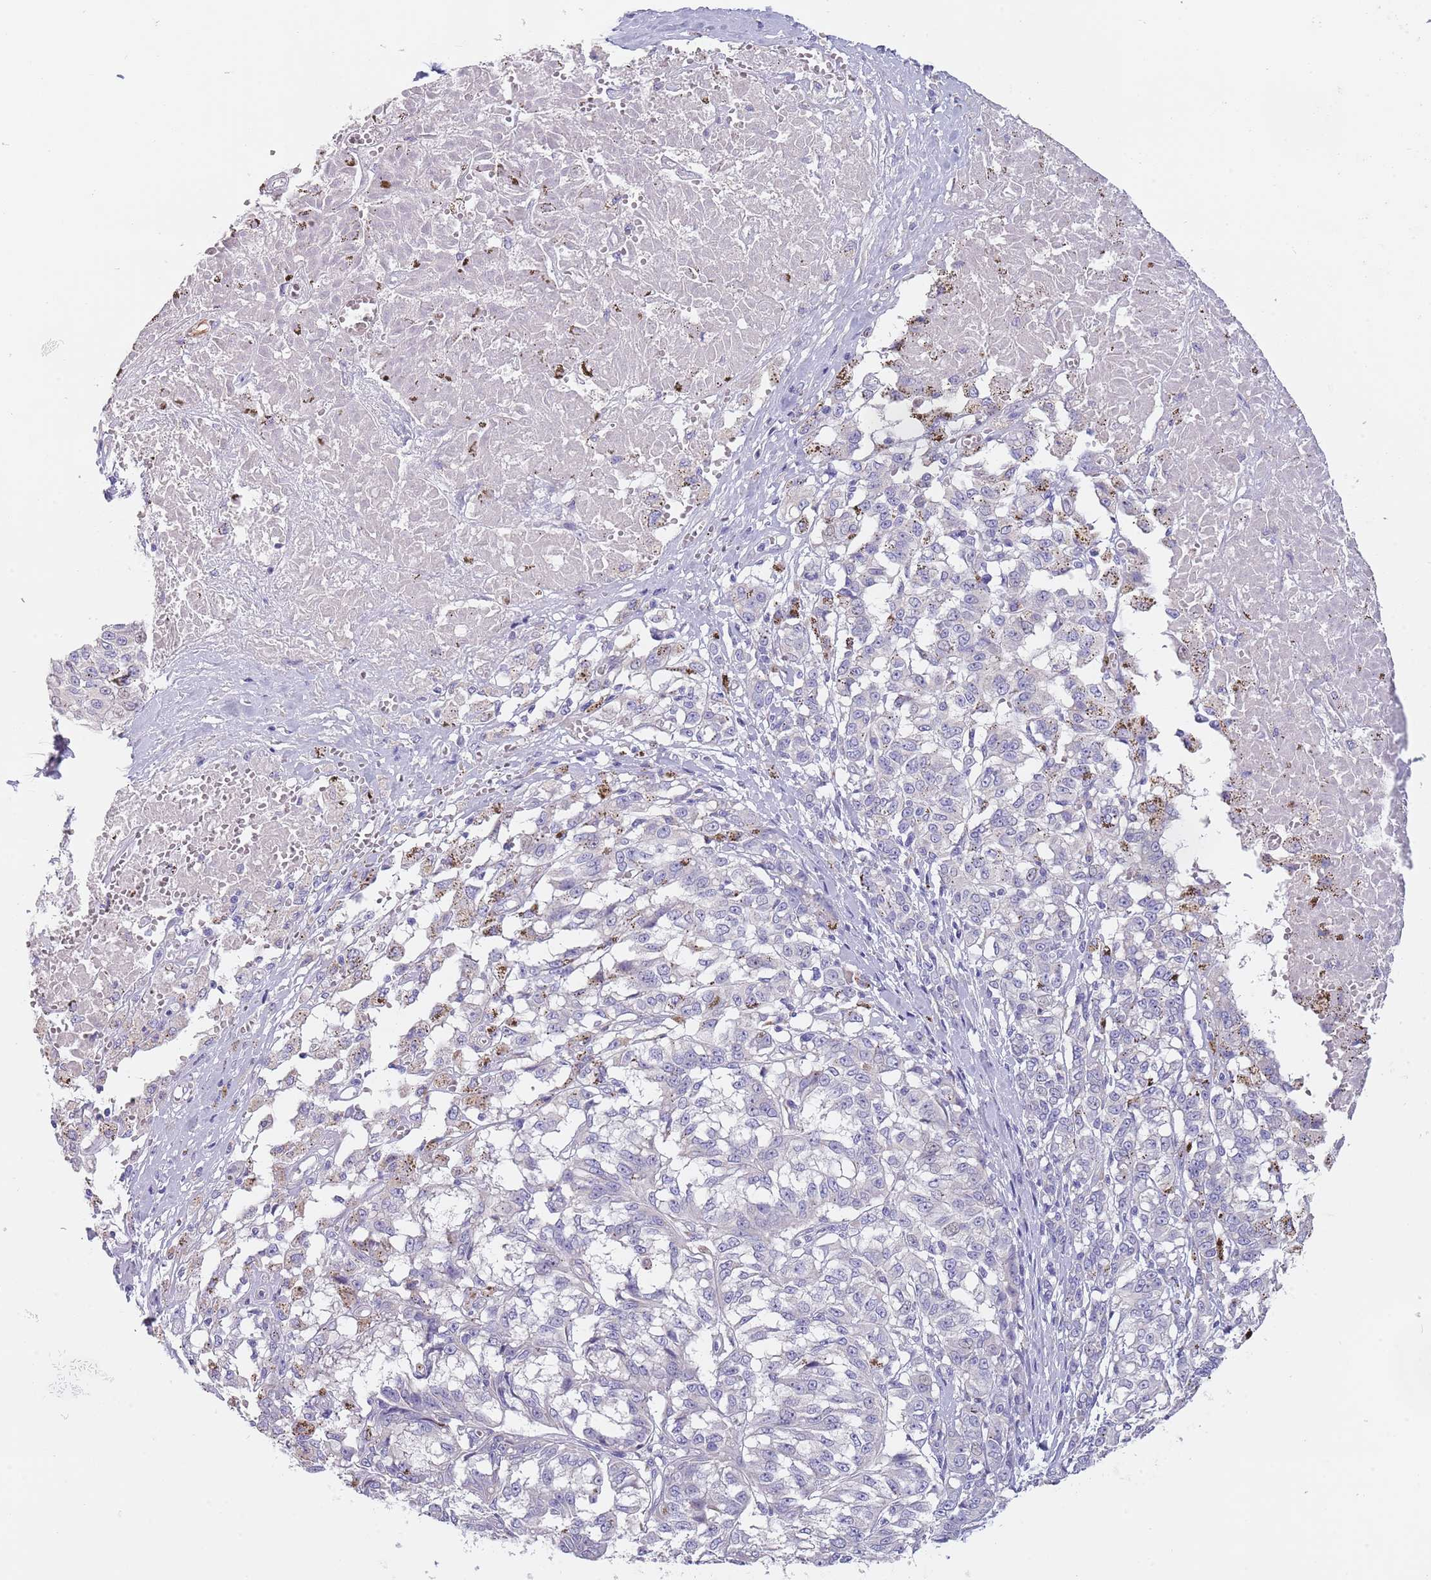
{"staining": {"intensity": "negative", "quantity": "none", "location": "none"}, "tissue": "melanoma", "cell_type": "Tumor cells", "image_type": "cancer", "snomed": [{"axis": "morphology", "description": "Malignant melanoma, NOS"}, {"axis": "topography", "description": "Skin"}], "caption": "Immunohistochemical staining of melanoma displays no significant positivity in tumor cells.", "gene": "MAN1C1", "patient": {"sex": "female", "age": 72}}